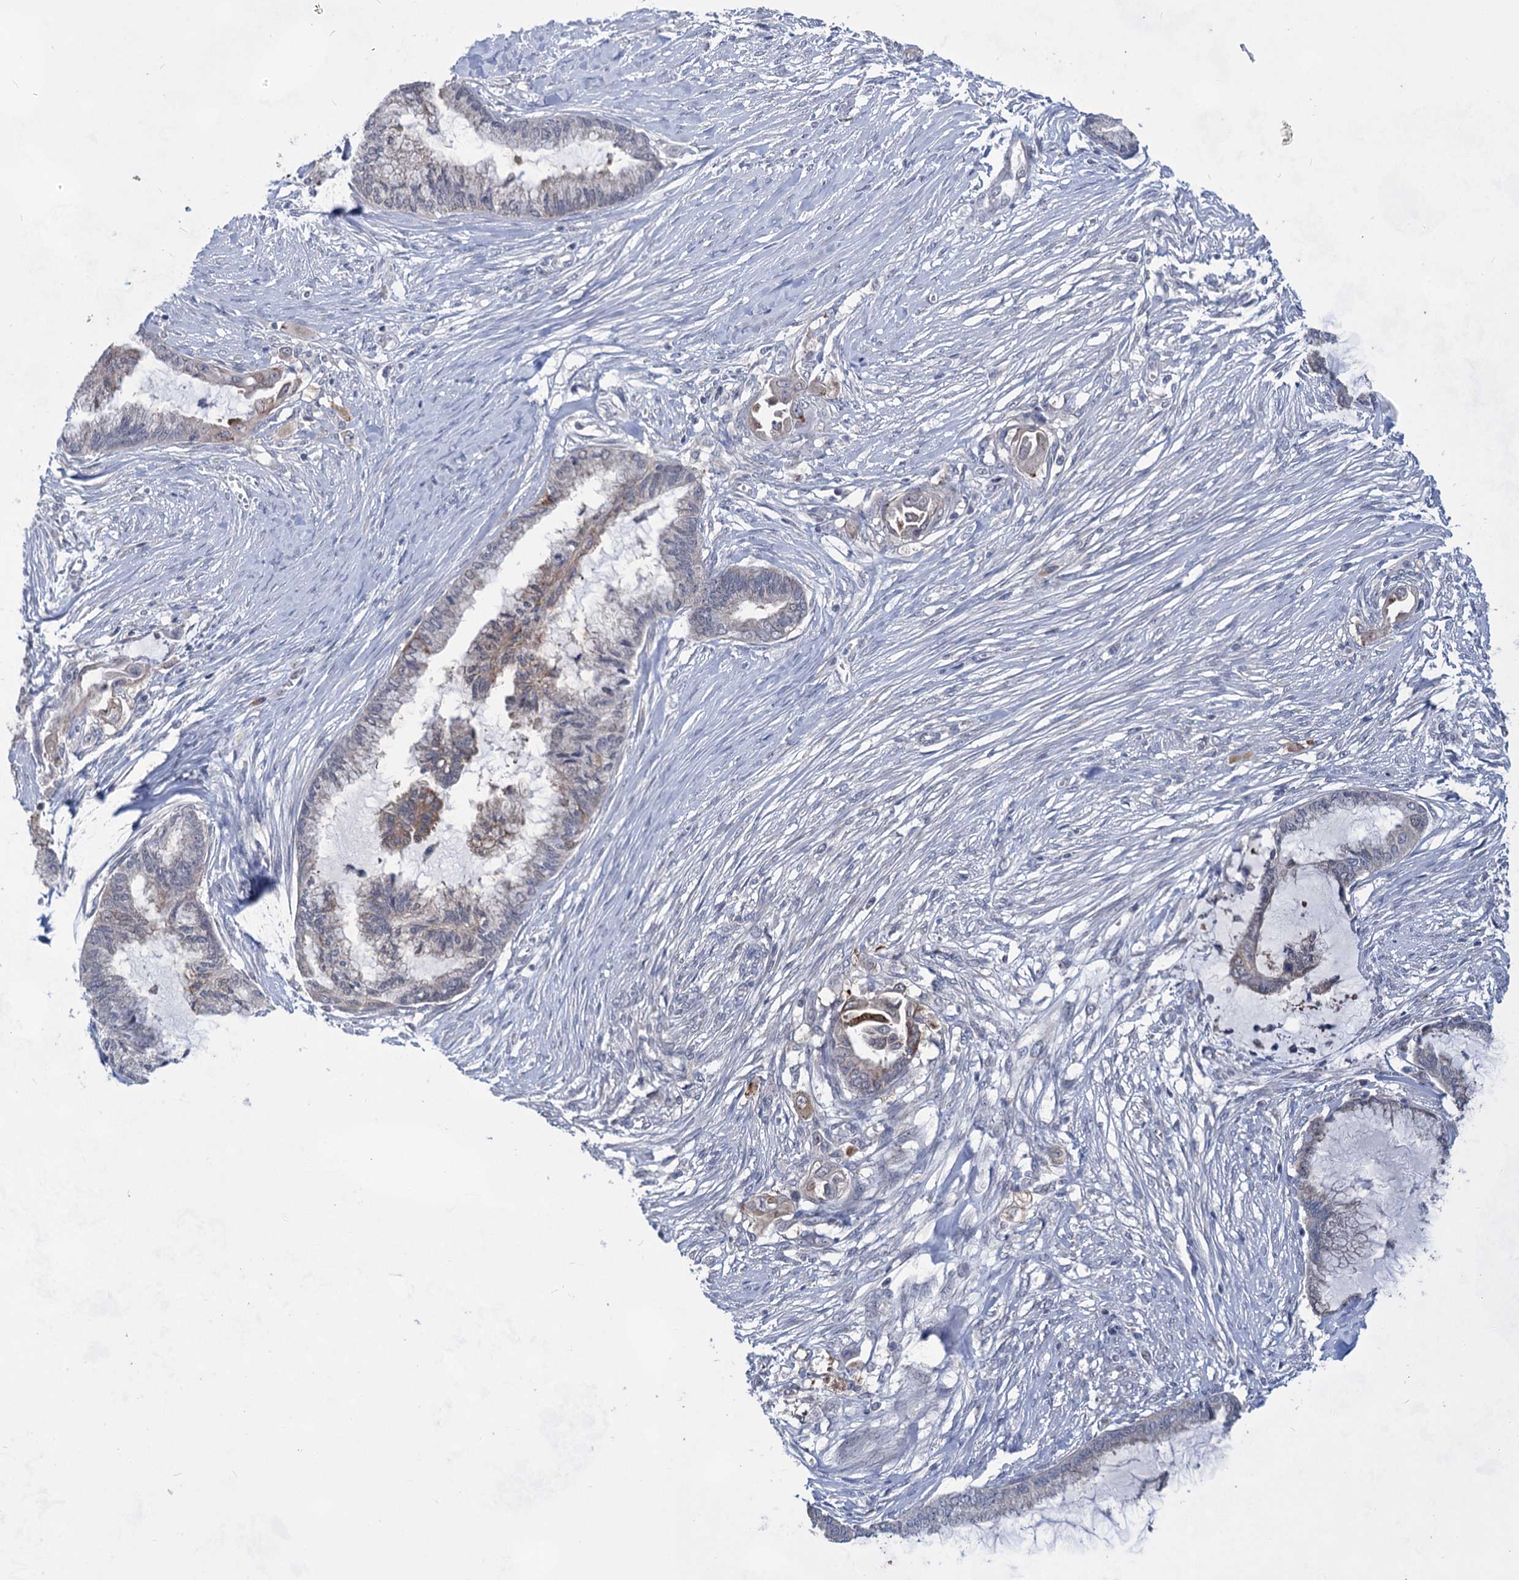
{"staining": {"intensity": "moderate", "quantity": "<25%", "location": "cytoplasmic/membranous"}, "tissue": "endometrial cancer", "cell_type": "Tumor cells", "image_type": "cancer", "snomed": [{"axis": "morphology", "description": "Adenocarcinoma, NOS"}, {"axis": "topography", "description": "Endometrium"}], "caption": "Immunohistochemistry (IHC) histopathology image of human endometrial cancer stained for a protein (brown), which displays low levels of moderate cytoplasmic/membranous positivity in approximately <25% of tumor cells.", "gene": "TTC17", "patient": {"sex": "female", "age": 86}}